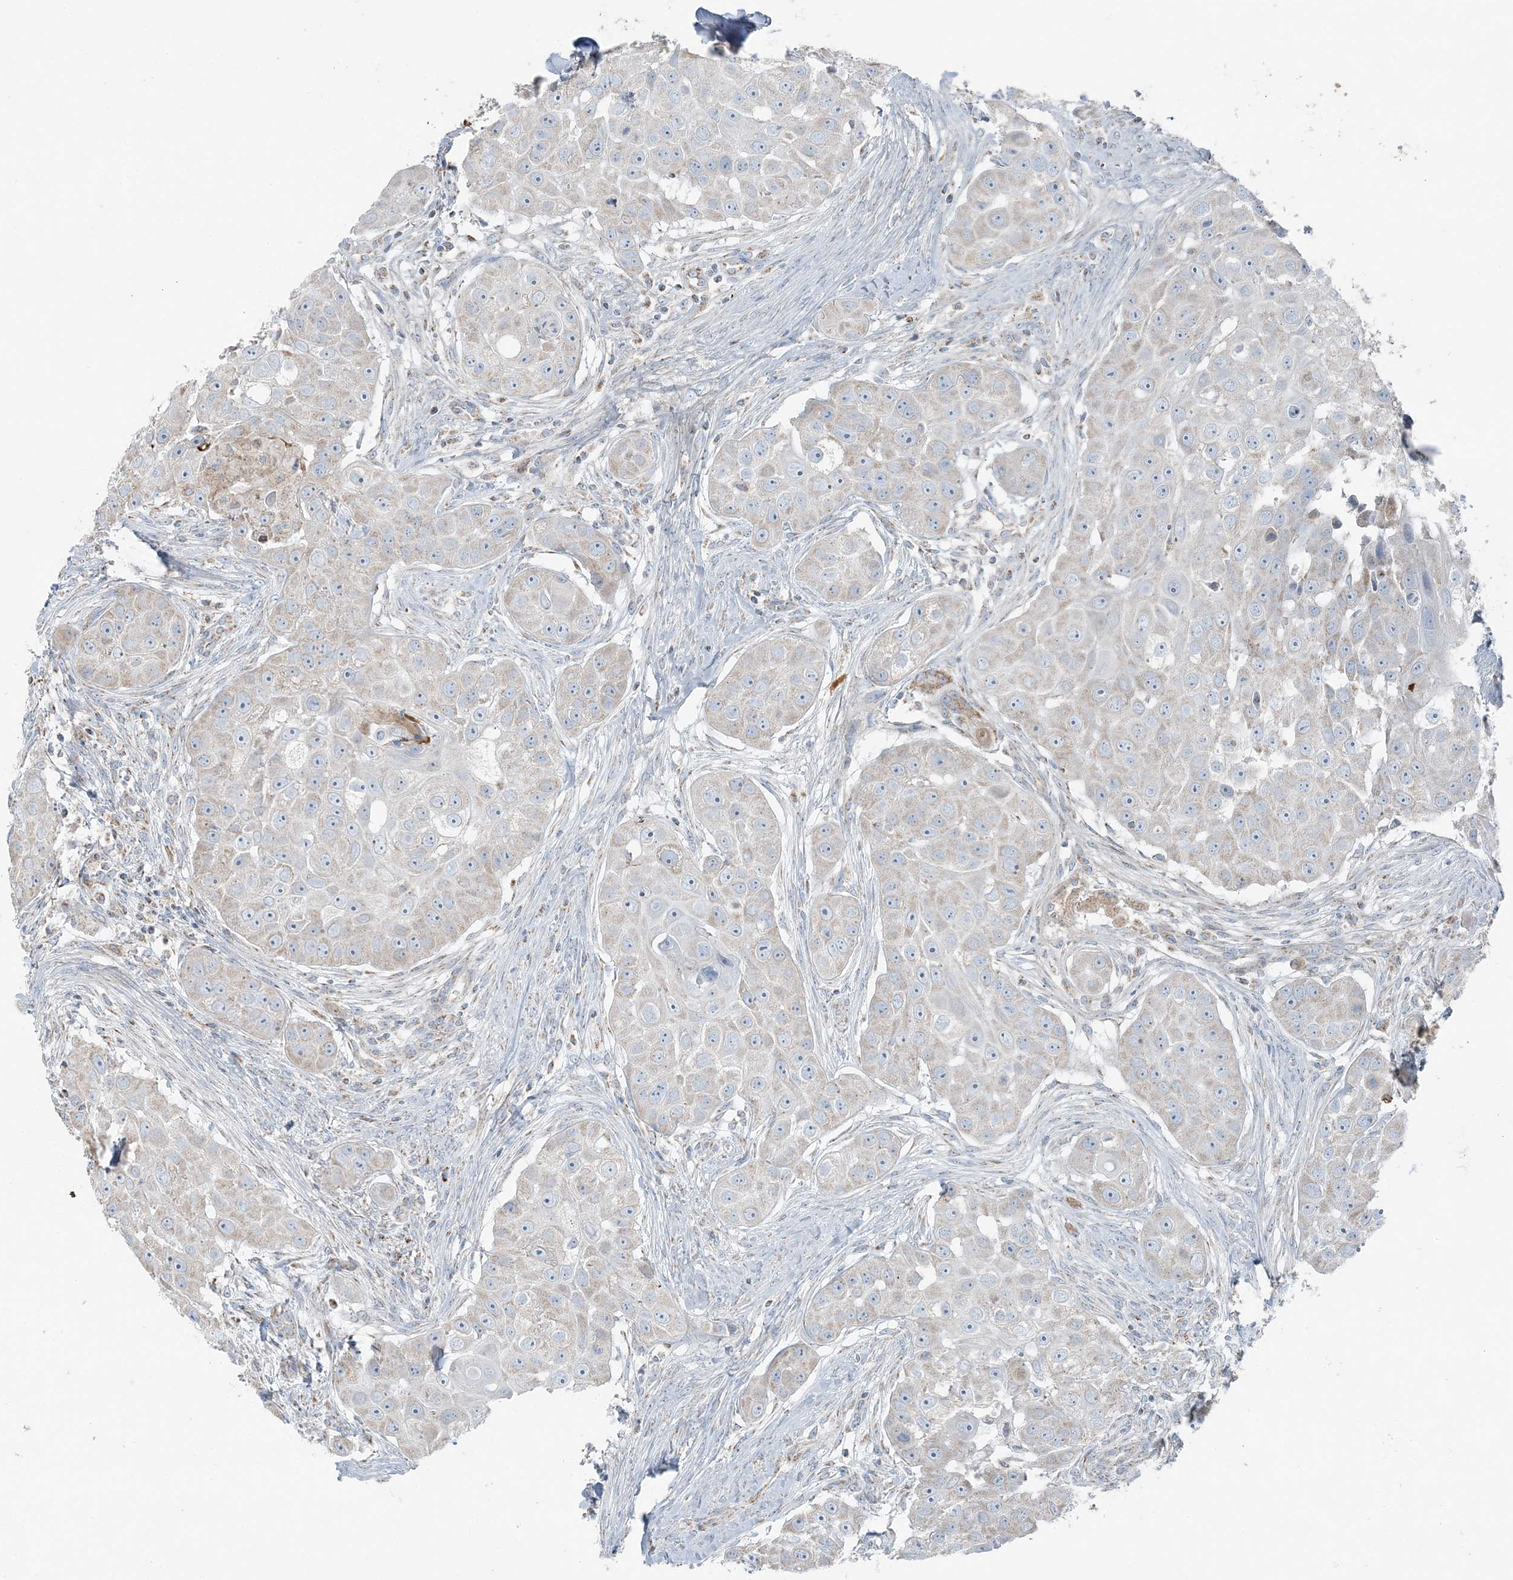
{"staining": {"intensity": "negative", "quantity": "none", "location": "none"}, "tissue": "head and neck cancer", "cell_type": "Tumor cells", "image_type": "cancer", "snomed": [{"axis": "morphology", "description": "Normal tissue, NOS"}, {"axis": "morphology", "description": "Squamous cell carcinoma, NOS"}, {"axis": "topography", "description": "Skeletal muscle"}, {"axis": "topography", "description": "Head-Neck"}], "caption": "Tumor cells are negative for protein expression in human squamous cell carcinoma (head and neck).", "gene": "SLC22A16", "patient": {"sex": "male", "age": 51}}